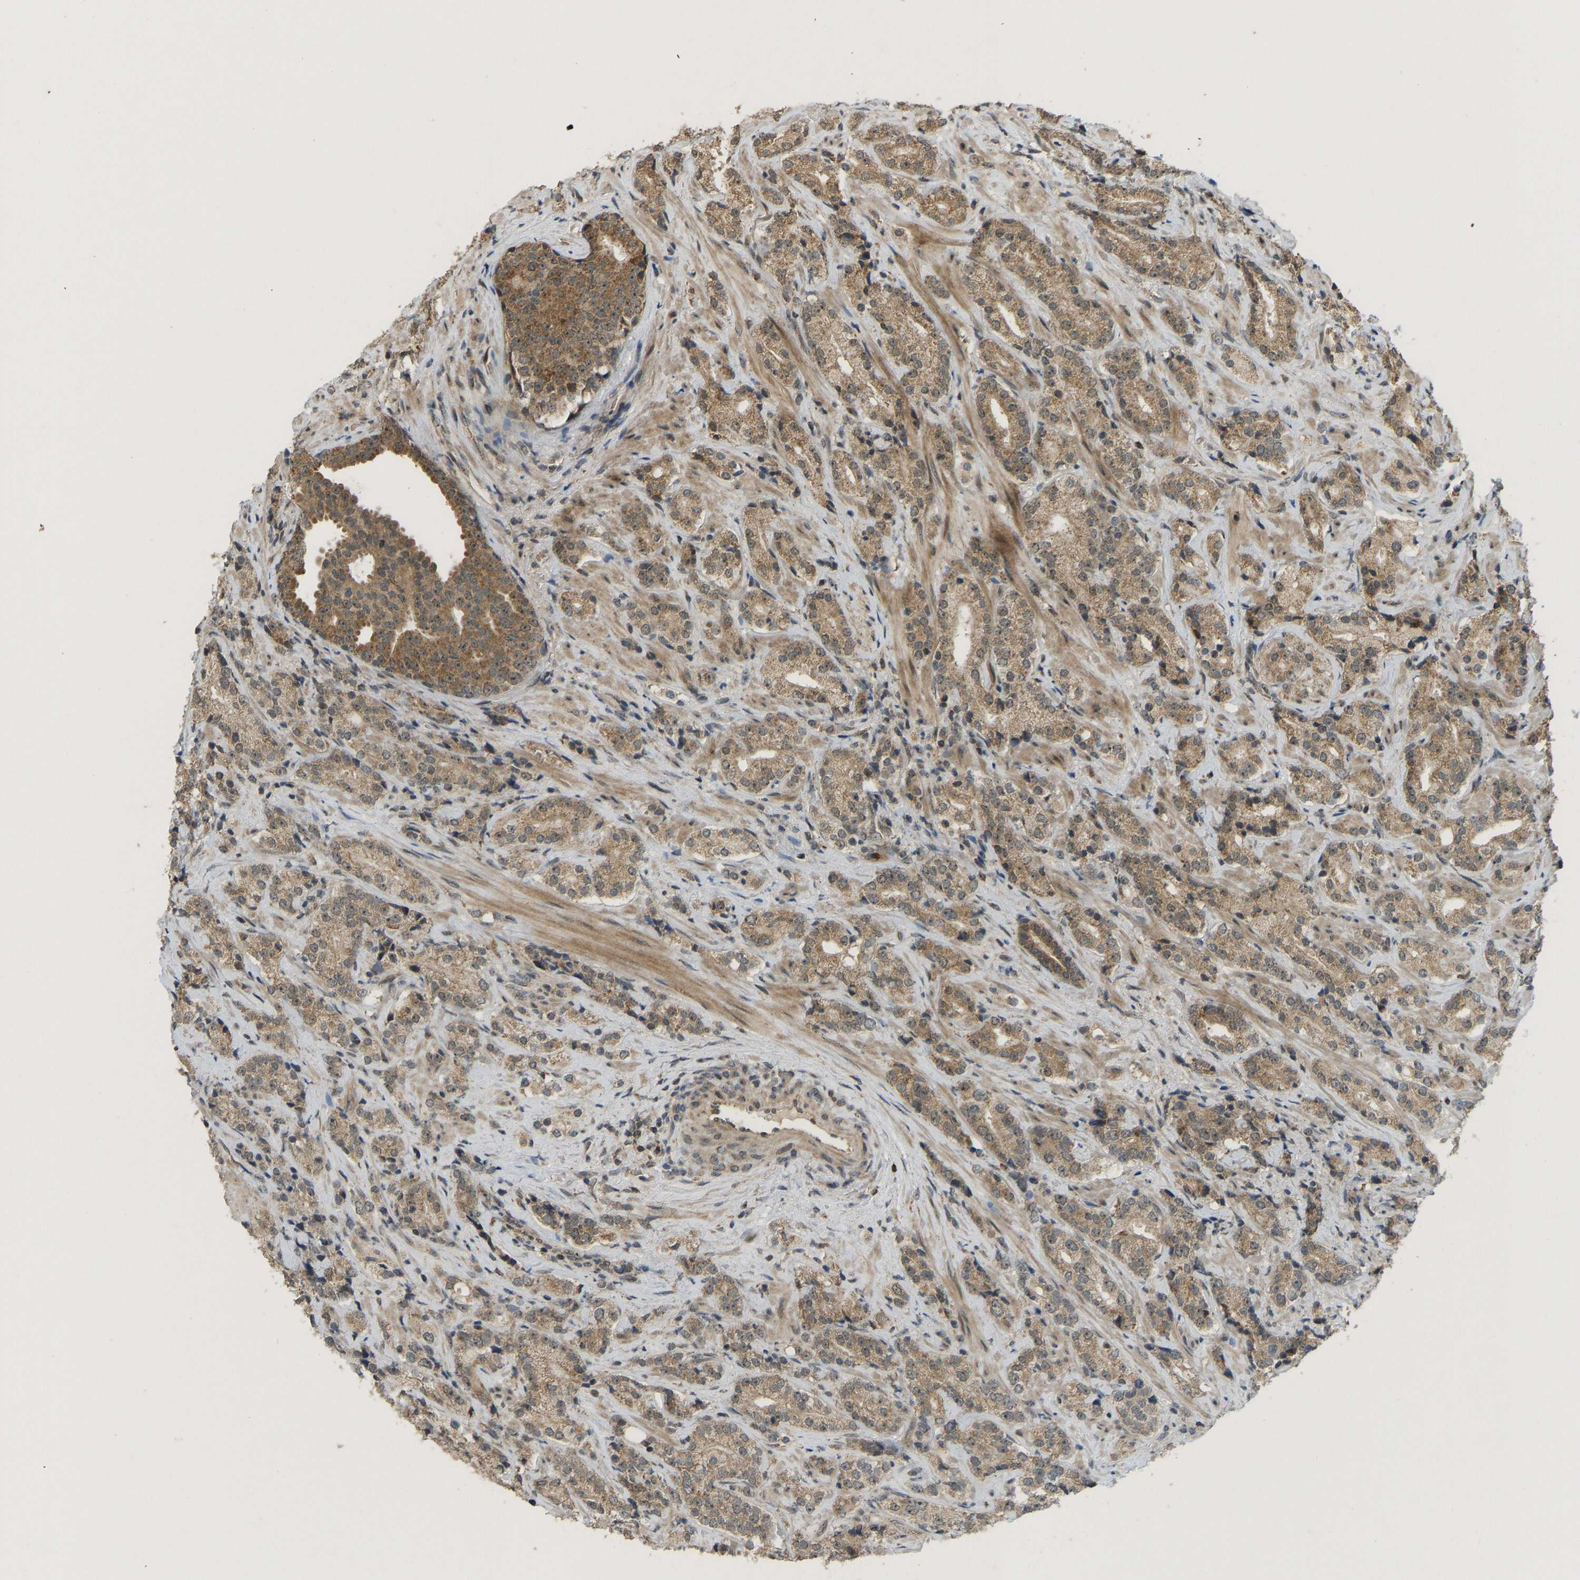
{"staining": {"intensity": "moderate", "quantity": ">75%", "location": "cytoplasmic/membranous"}, "tissue": "prostate cancer", "cell_type": "Tumor cells", "image_type": "cancer", "snomed": [{"axis": "morphology", "description": "Adenocarcinoma, High grade"}, {"axis": "topography", "description": "Prostate"}], "caption": "Protein expression analysis of human prostate cancer reveals moderate cytoplasmic/membranous expression in approximately >75% of tumor cells.", "gene": "ACADS", "patient": {"sex": "male", "age": 71}}